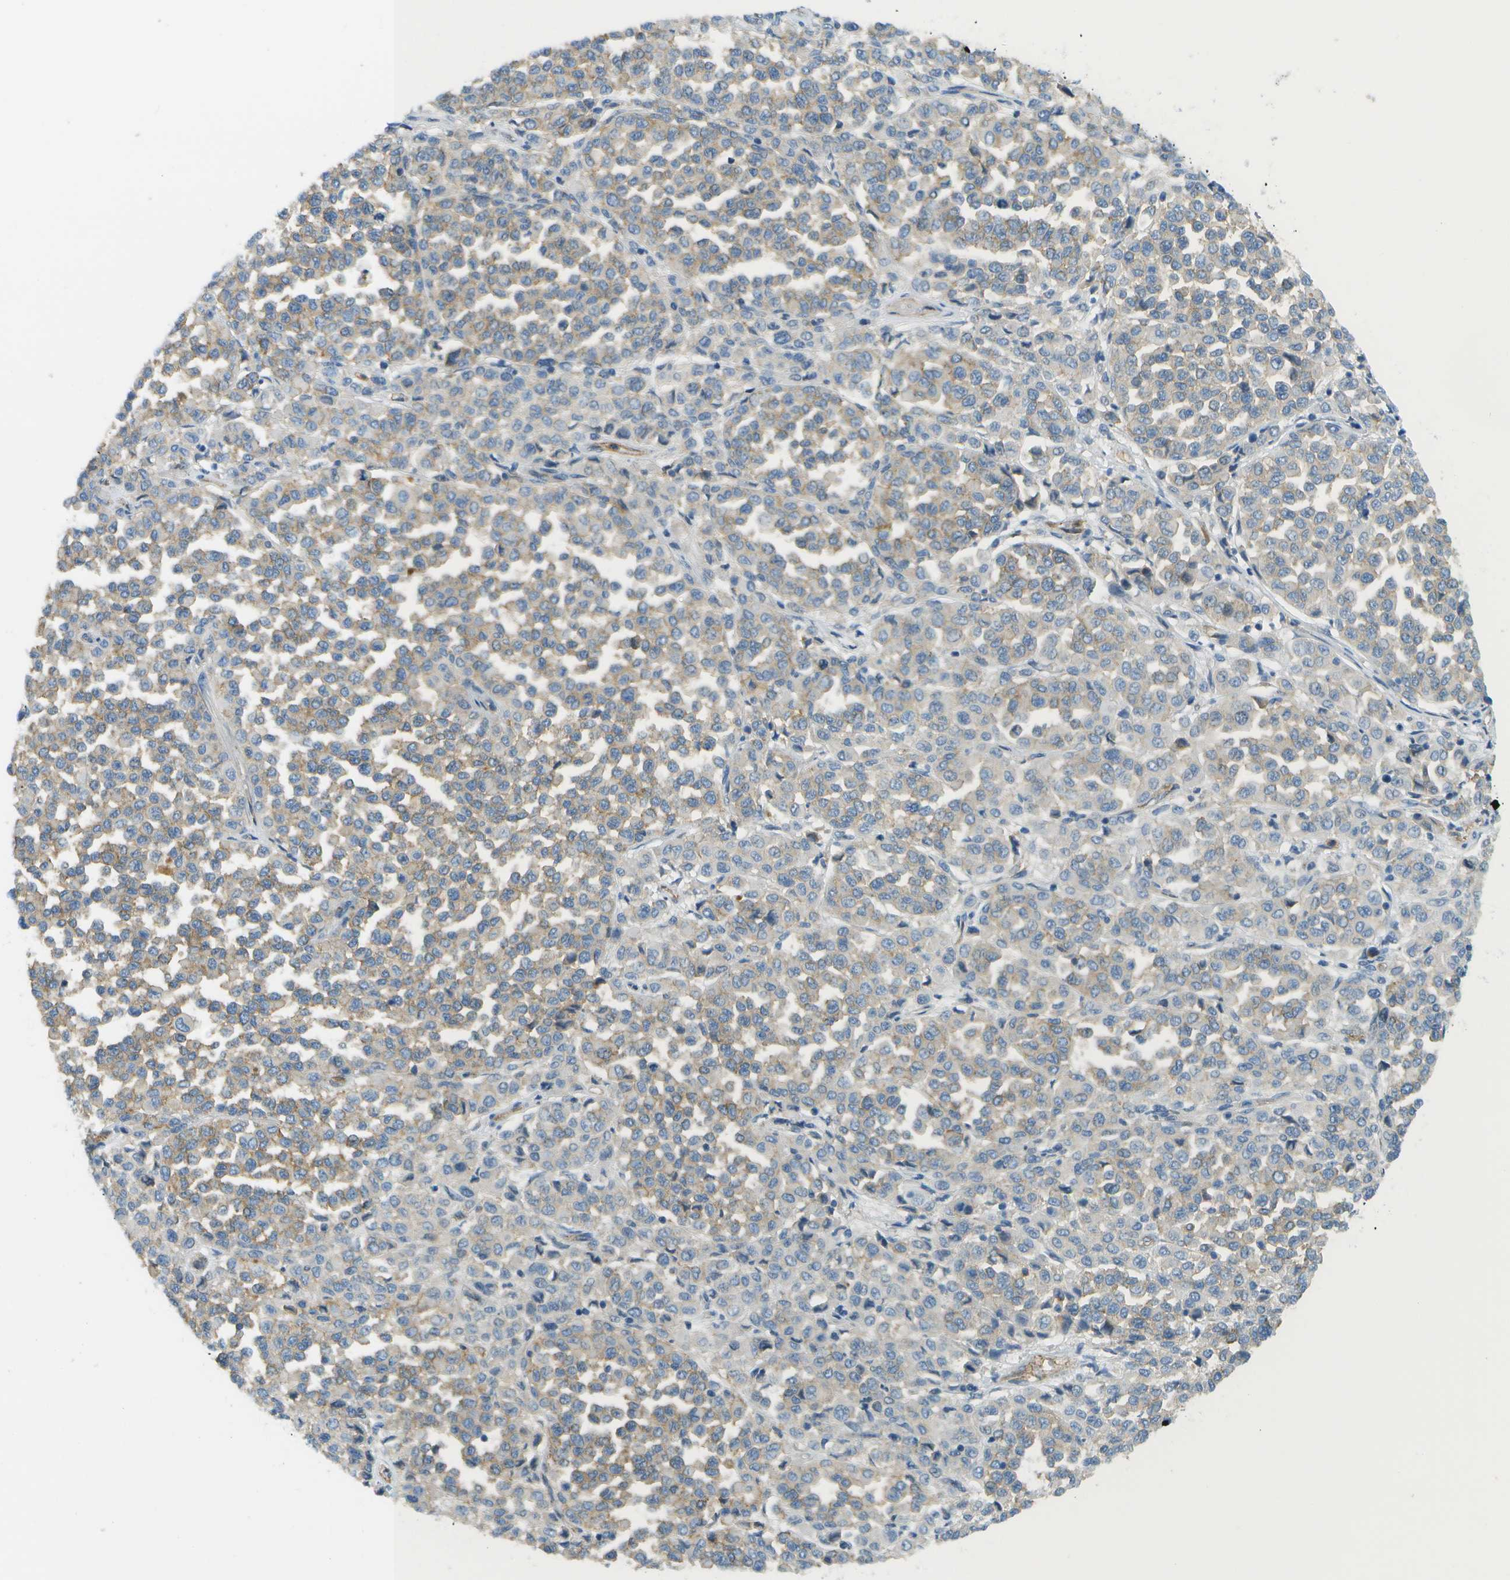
{"staining": {"intensity": "weak", "quantity": "25%-75%", "location": "cytoplasmic/membranous"}, "tissue": "melanoma", "cell_type": "Tumor cells", "image_type": "cancer", "snomed": [{"axis": "morphology", "description": "Malignant melanoma, Metastatic site"}, {"axis": "topography", "description": "Pancreas"}], "caption": "Malignant melanoma (metastatic site) stained with a protein marker demonstrates weak staining in tumor cells.", "gene": "MYH11", "patient": {"sex": "female", "age": 30}}